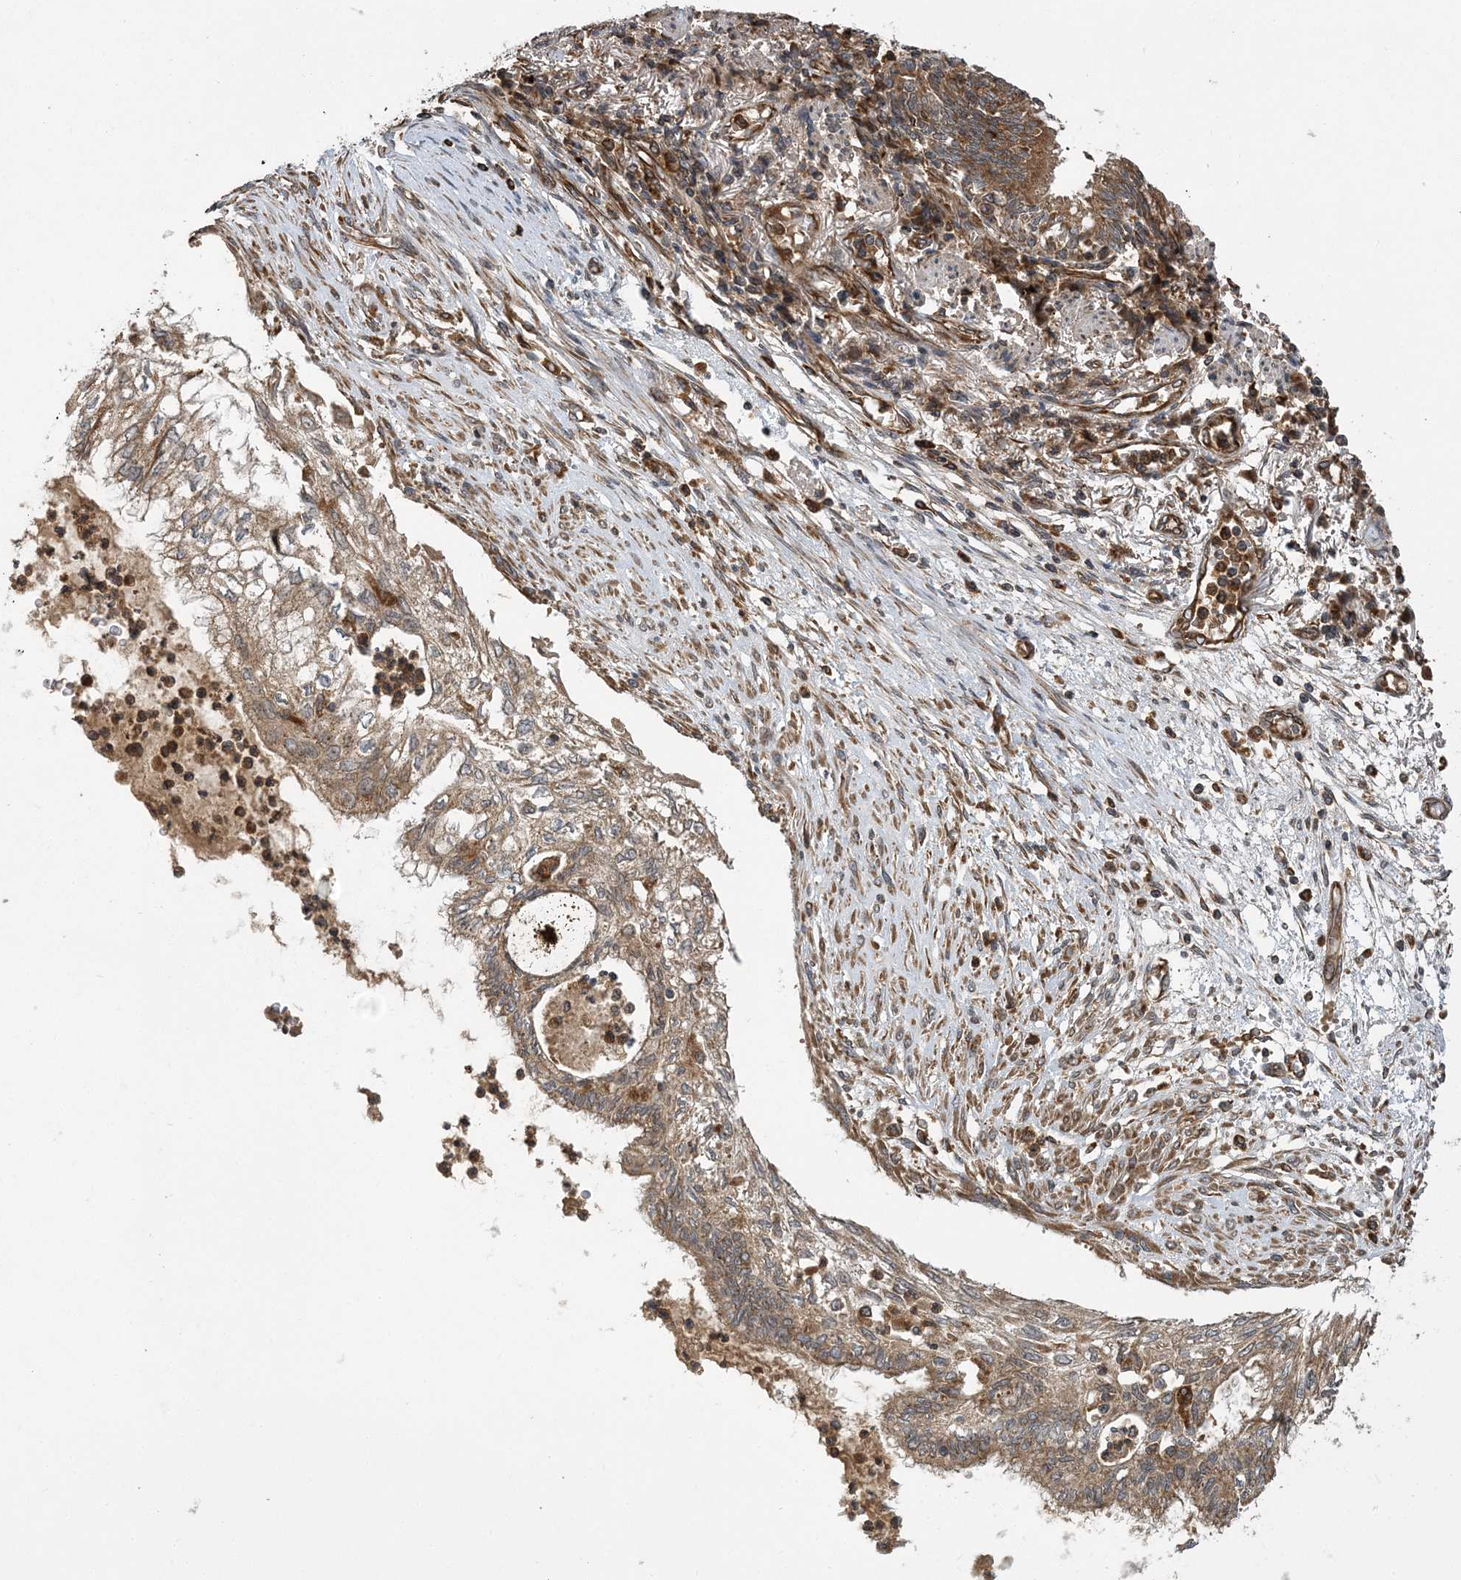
{"staining": {"intensity": "weak", "quantity": ">75%", "location": "cytoplasmic/membranous"}, "tissue": "lung cancer", "cell_type": "Tumor cells", "image_type": "cancer", "snomed": [{"axis": "morphology", "description": "Adenocarcinoma, NOS"}, {"axis": "topography", "description": "Lung"}], "caption": "Tumor cells demonstrate low levels of weak cytoplasmic/membranous staining in about >75% of cells in human lung adenocarcinoma.", "gene": "ATG3", "patient": {"sex": "female", "age": 70}}